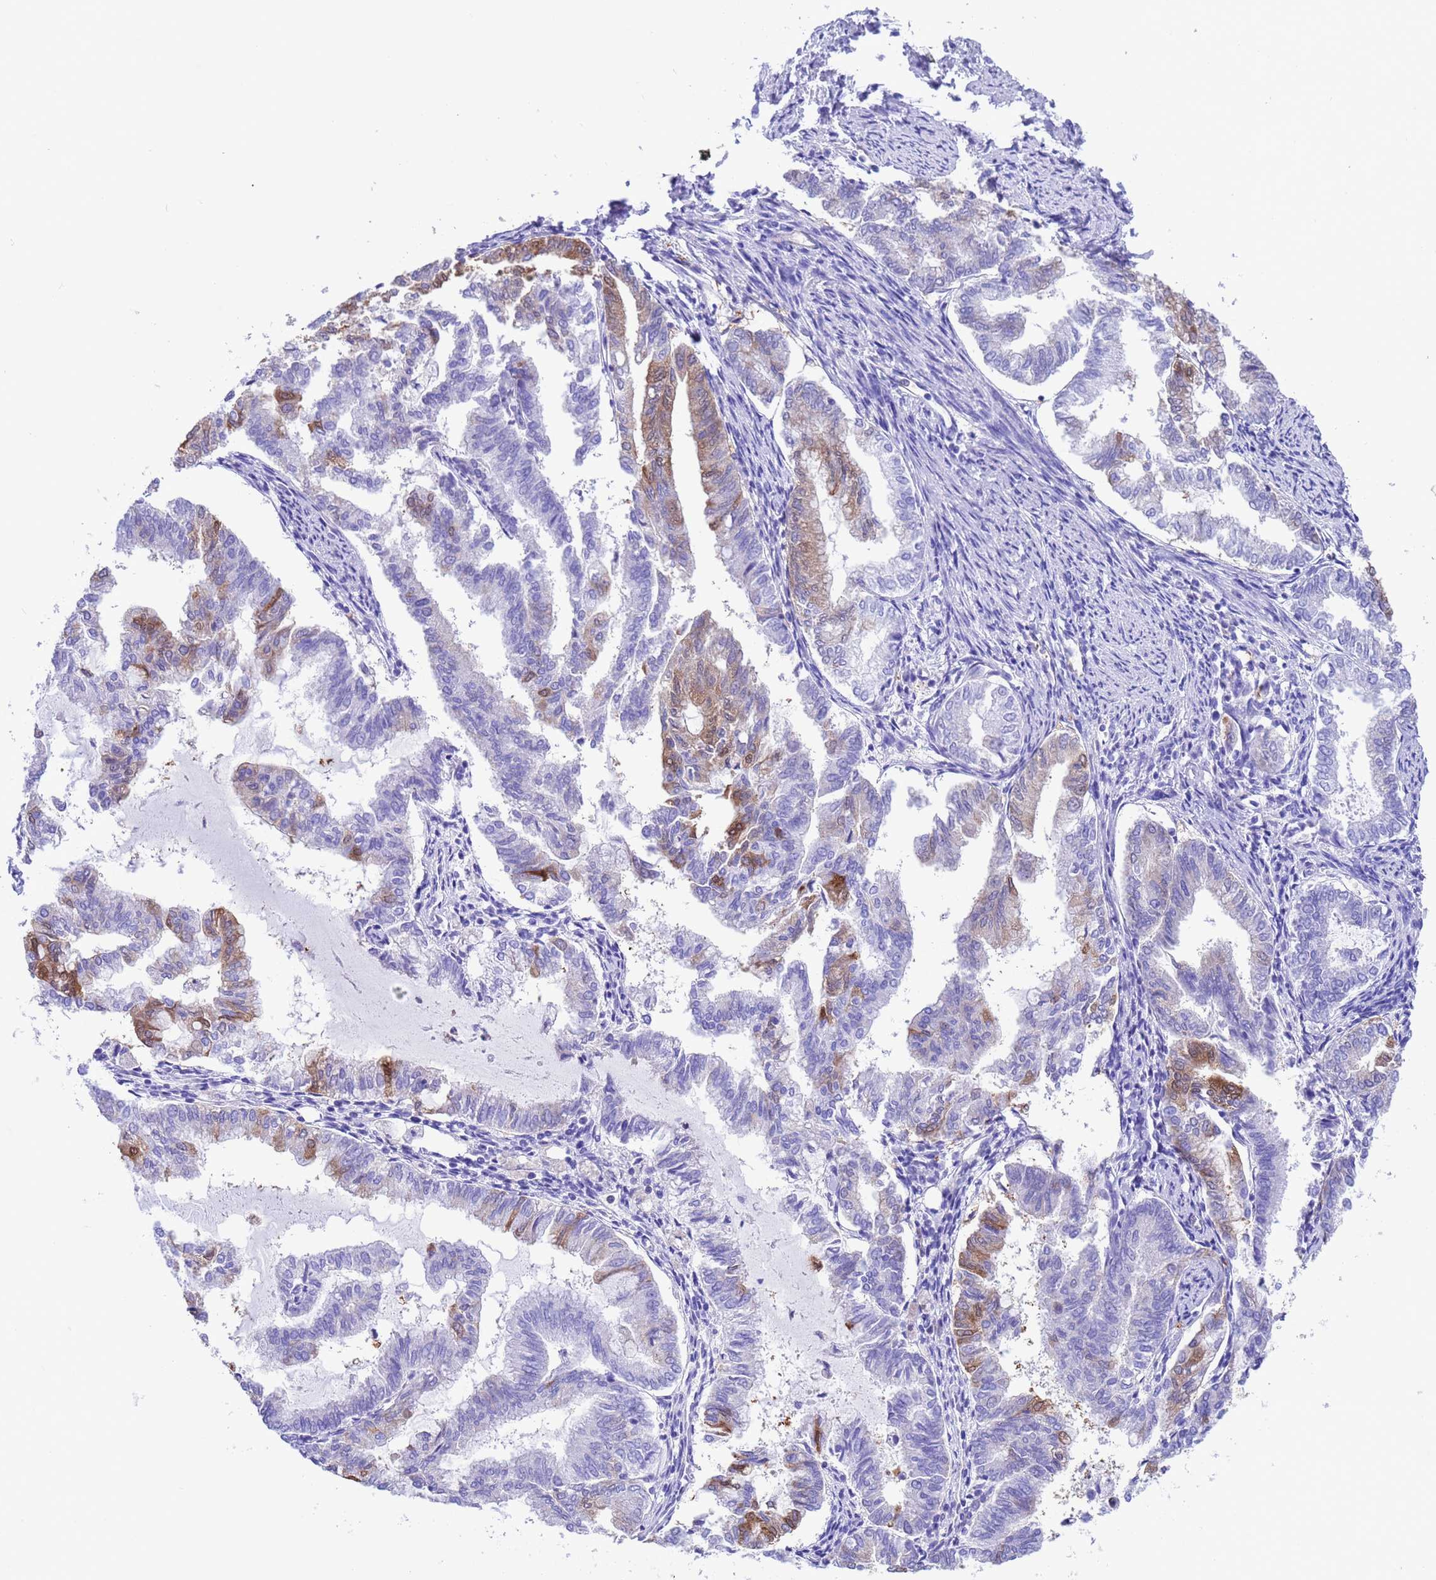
{"staining": {"intensity": "moderate", "quantity": "<25%", "location": "cytoplasmic/membranous,nuclear"}, "tissue": "endometrial cancer", "cell_type": "Tumor cells", "image_type": "cancer", "snomed": [{"axis": "morphology", "description": "Adenocarcinoma, NOS"}, {"axis": "topography", "description": "Endometrium"}], "caption": "A brown stain labels moderate cytoplasmic/membranous and nuclear positivity of a protein in endometrial cancer tumor cells.", "gene": "C6orf47", "patient": {"sex": "female", "age": 79}}